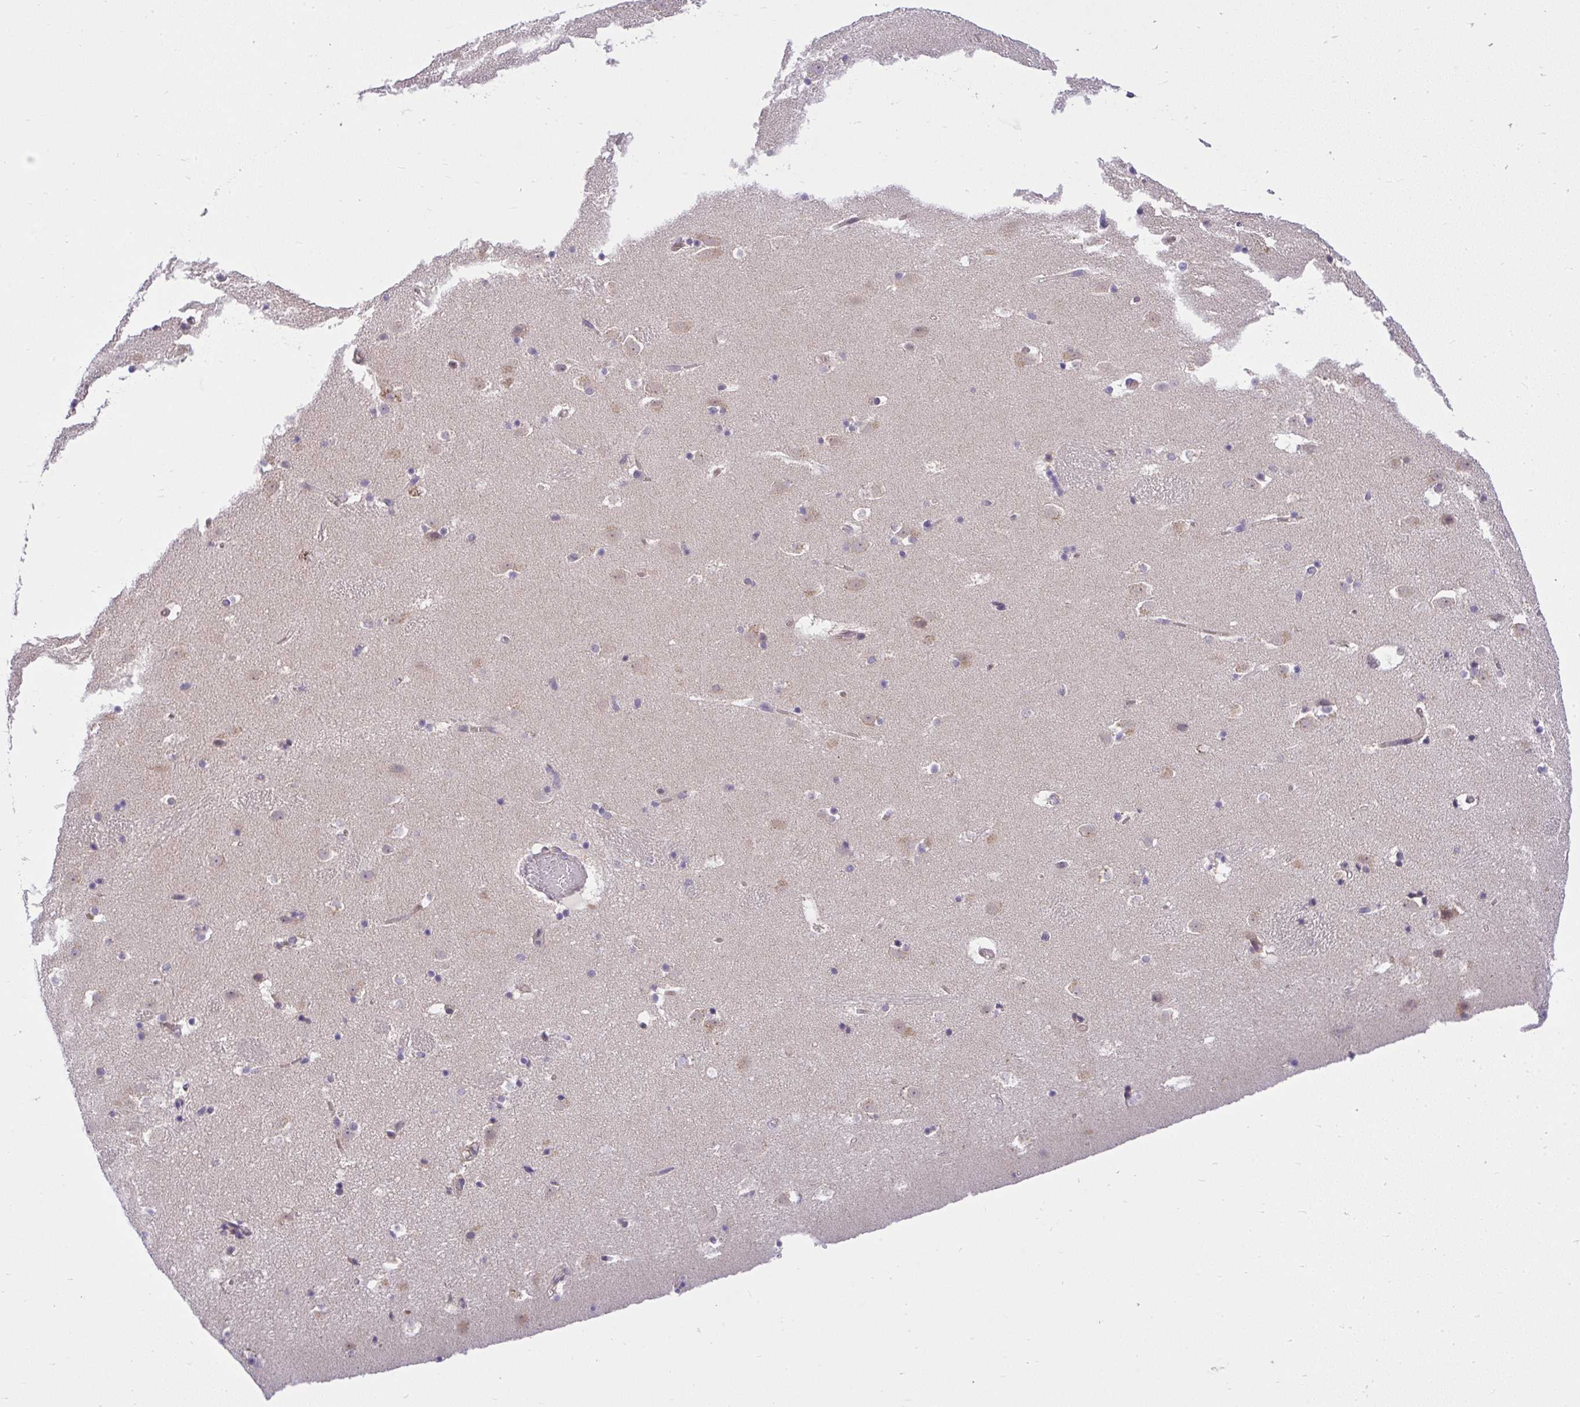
{"staining": {"intensity": "negative", "quantity": "none", "location": "none"}, "tissue": "caudate", "cell_type": "Glial cells", "image_type": "normal", "snomed": [{"axis": "morphology", "description": "Normal tissue, NOS"}, {"axis": "topography", "description": "Lateral ventricle wall"}], "caption": "A high-resolution photomicrograph shows immunohistochemistry (IHC) staining of normal caudate, which exhibits no significant positivity in glial cells.", "gene": "CHIA", "patient": {"sex": "male", "age": 37}}